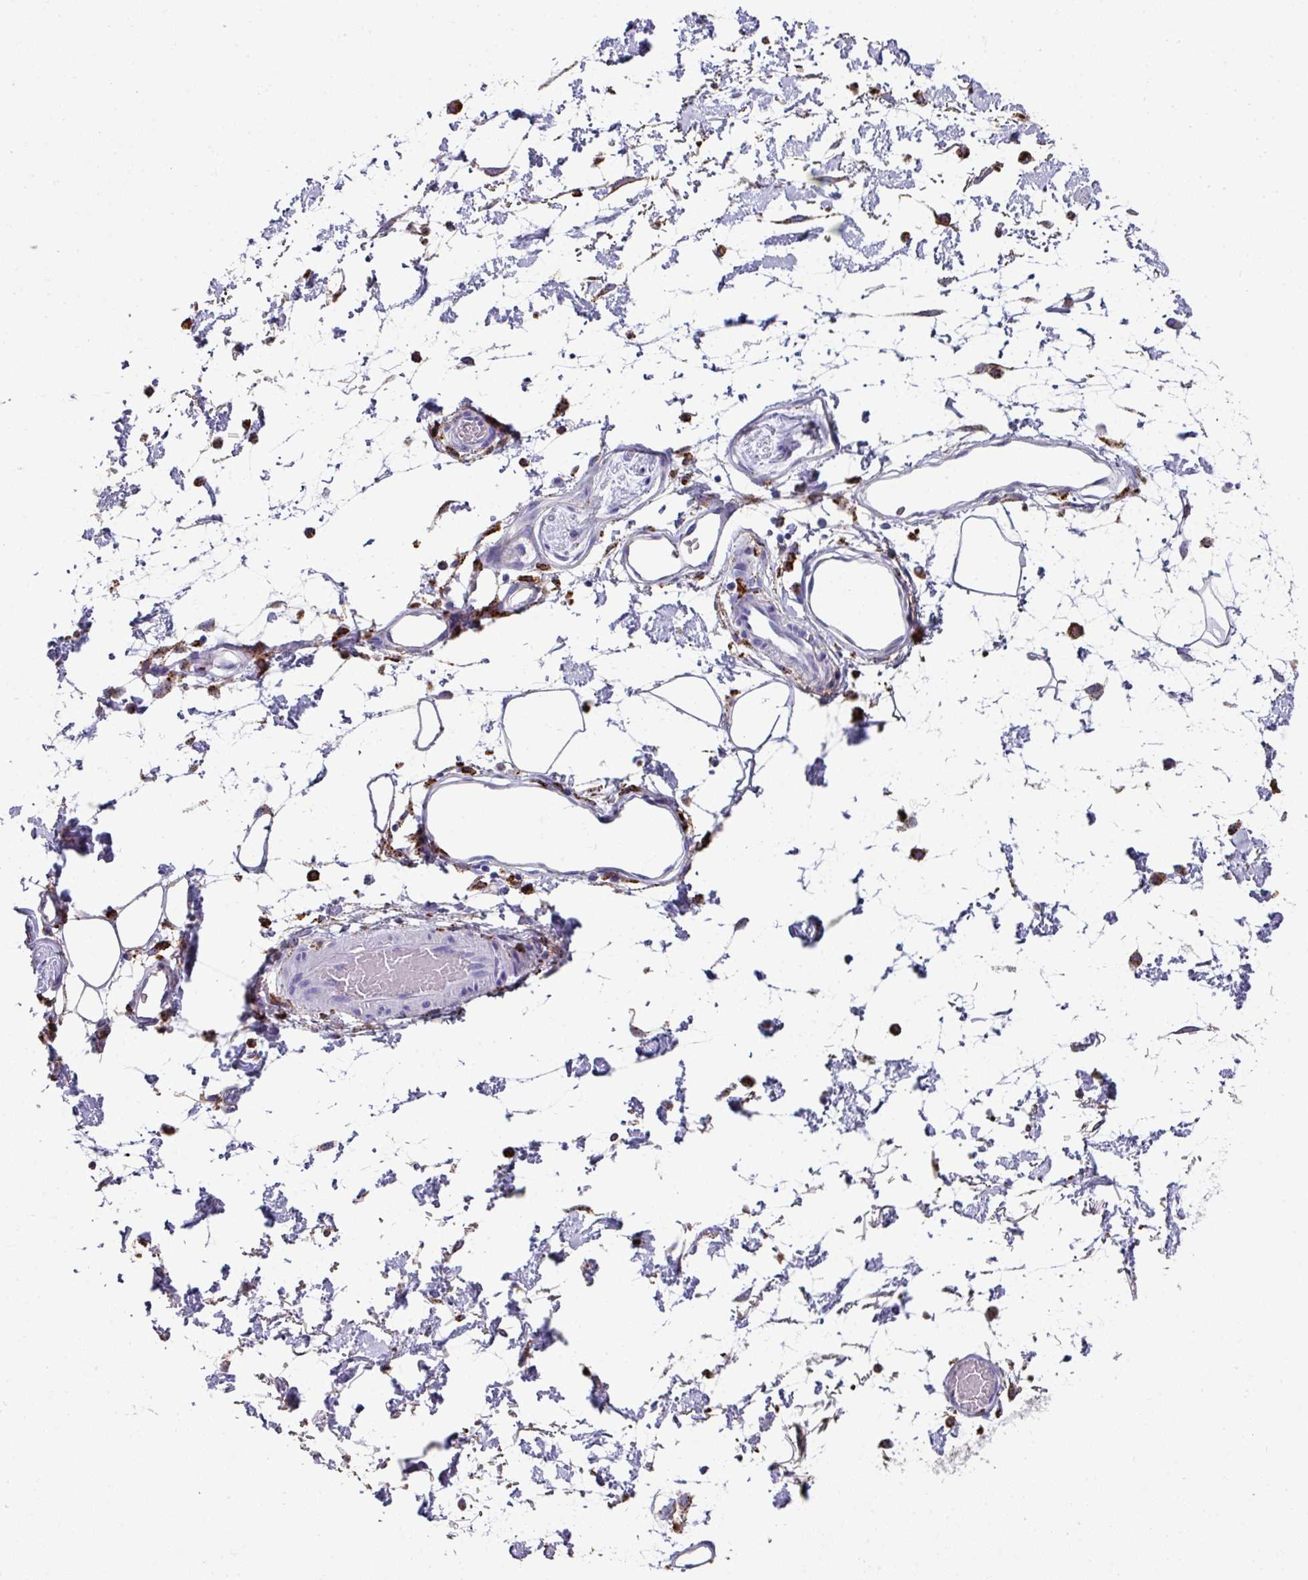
{"staining": {"intensity": "negative", "quantity": "none", "location": "none"}, "tissue": "adipose tissue", "cell_type": "Adipocytes", "image_type": "normal", "snomed": [{"axis": "morphology", "description": "Normal tissue, NOS"}, {"axis": "topography", "description": "Vulva"}, {"axis": "topography", "description": "Peripheral nerve tissue"}], "caption": "This histopathology image is of unremarkable adipose tissue stained with immunohistochemistry (IHC) to label a protein in brown with the nuclei are counter-stained blue. There is no expression in adipocytes.", "gene": "CPVL", "patient": {"sex": "female", "age": 68}}